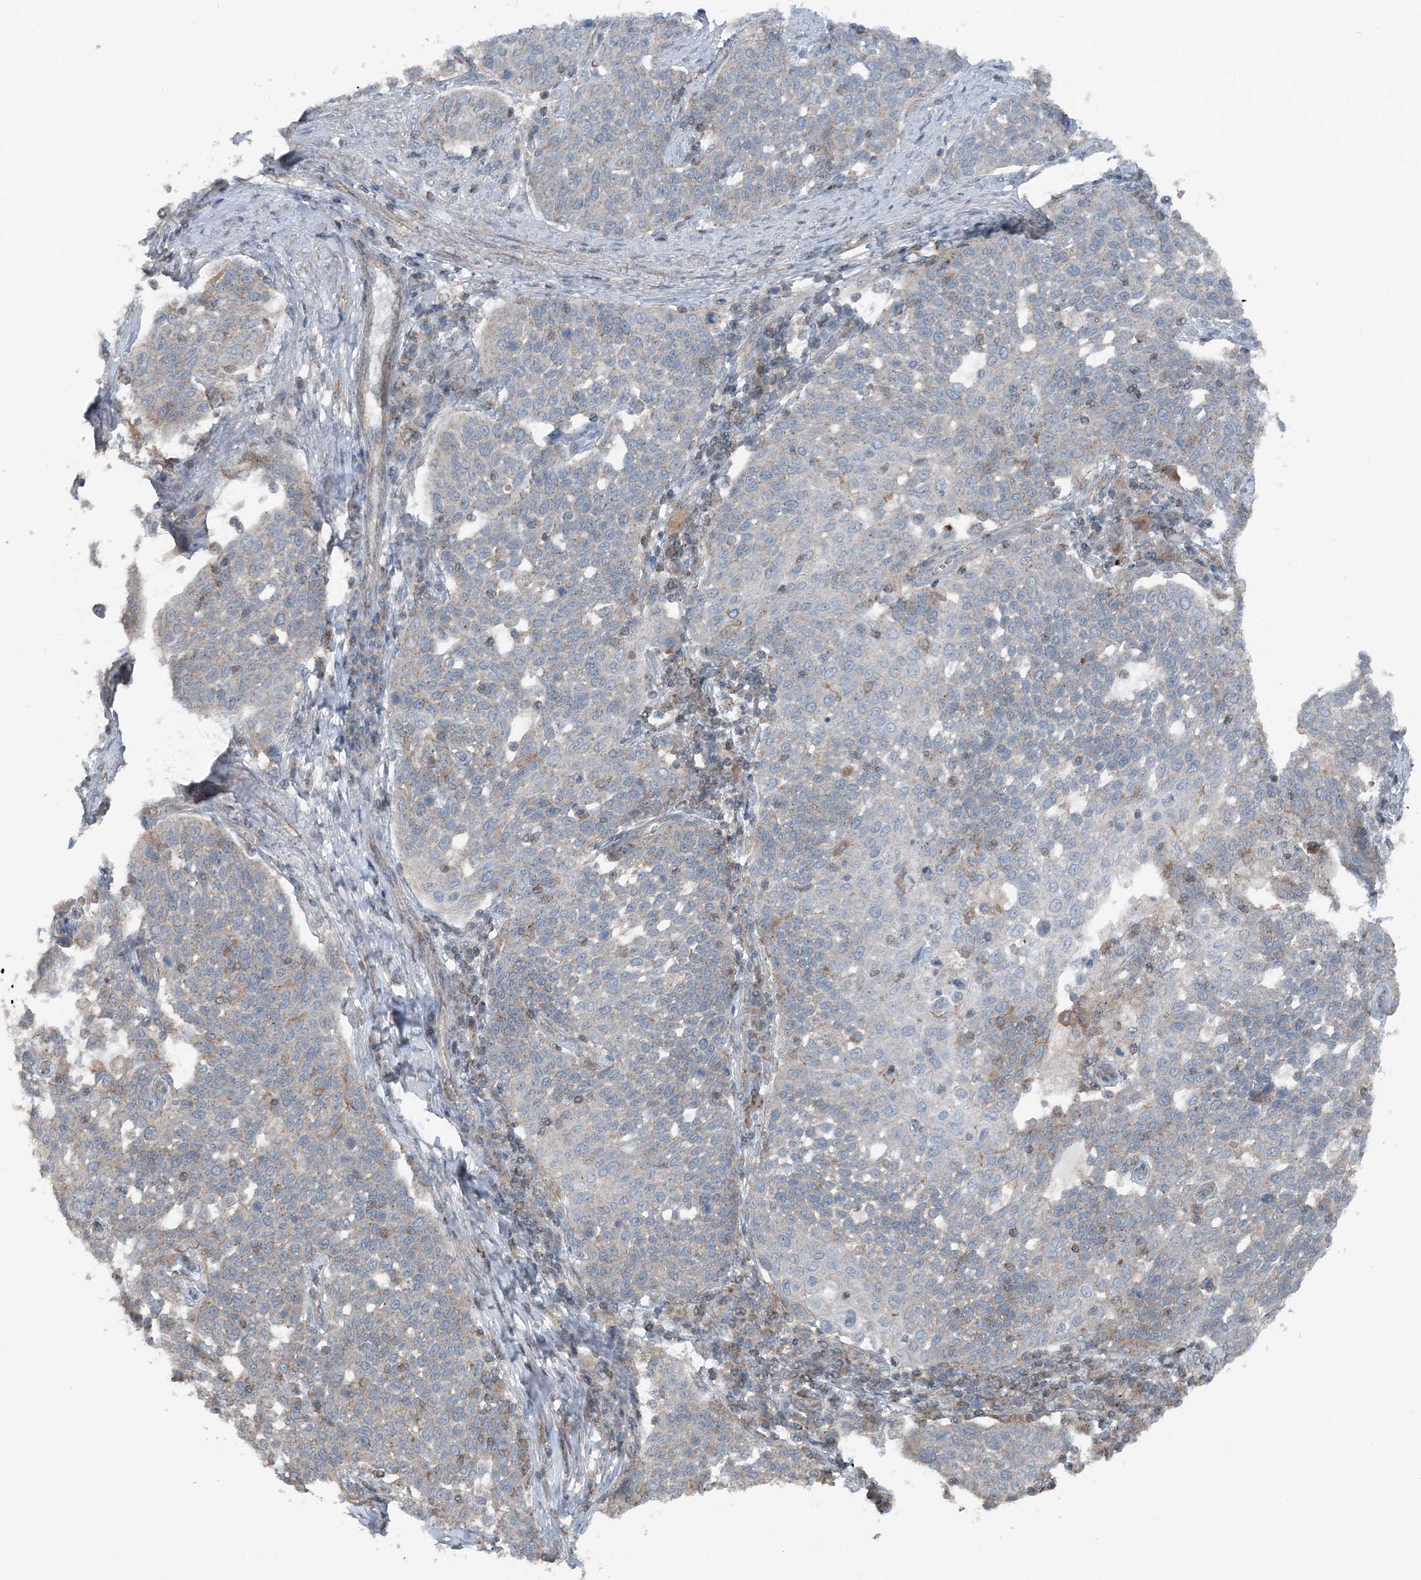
{"staining": {"intensity": "negative", "quantity": "none", "location": "none"}, "tissue": "cervical cancer", "cell_type": "Tumor cells", "image_type": "cancer", "snomed": [{"axis": "morphology", "description": "Squamous cell carcinoma, NOS"}, {"axis": "topography", "description": "Cervix"}], "caption": "Tumor cells show no significant expression in cervical cancer (squamous cell carcinoma).", "gene": "KY", "patient": {"sex": "female", "age": 34}}